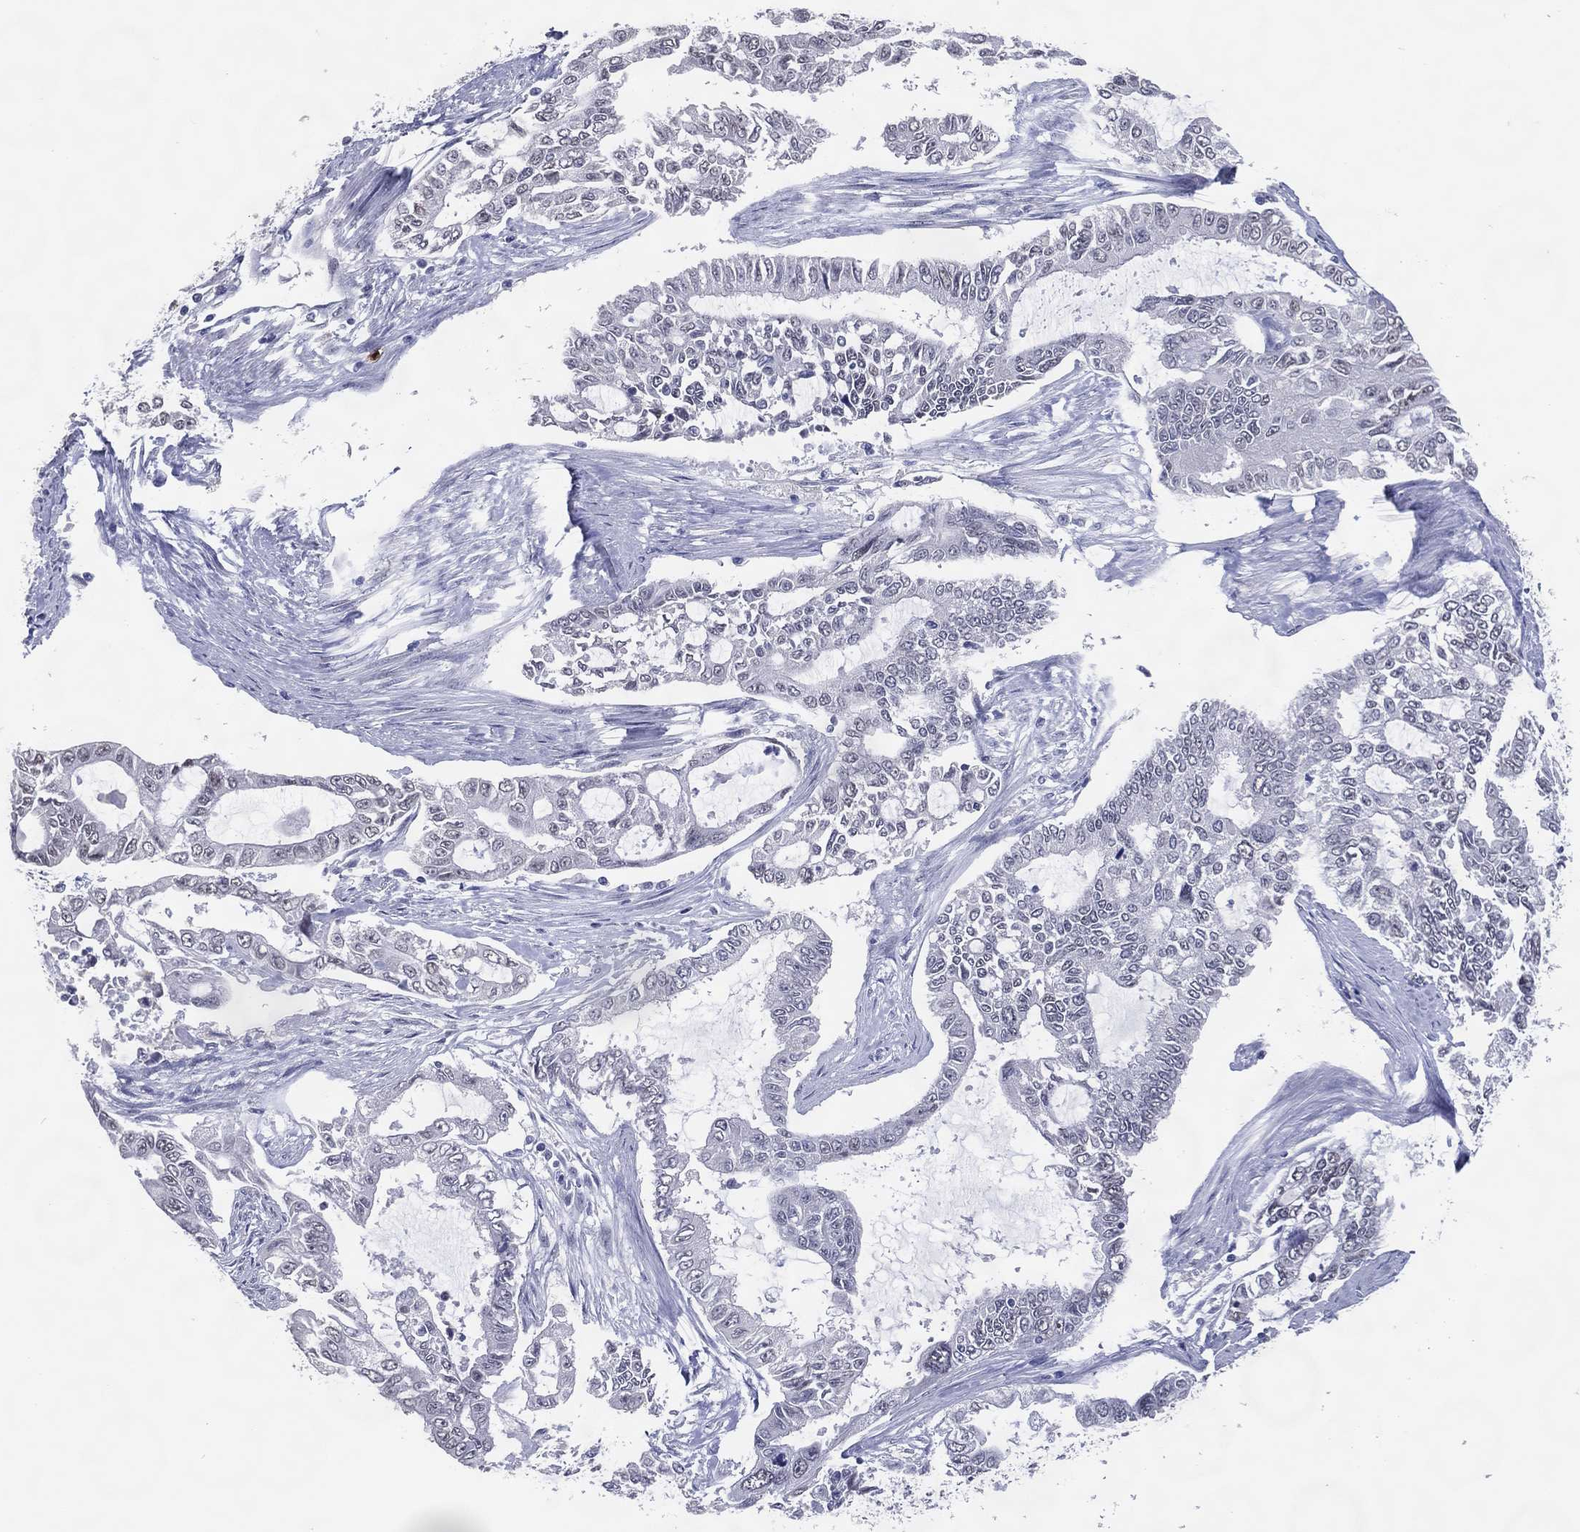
{"staining": {"intensity": "negative", "quantity": "none", "location": "none"}, "tissue": "endometrial cancer", "cell_type": "Tumor cells", "image_type": "cancer", "snomed": [{"axis": "morphology", "description": "Adenocarcinoma, NOS"}, {"axis": "topography", "description": "Uterus"}], "caption": "An immunohistochemistry image of endometrial adenocarcinoma is shown. There is no staining in tumor cells of endometrial adenocarcinoma.", "gene": "CFAP58", "patient": {"sex": "female", "age": 59}}